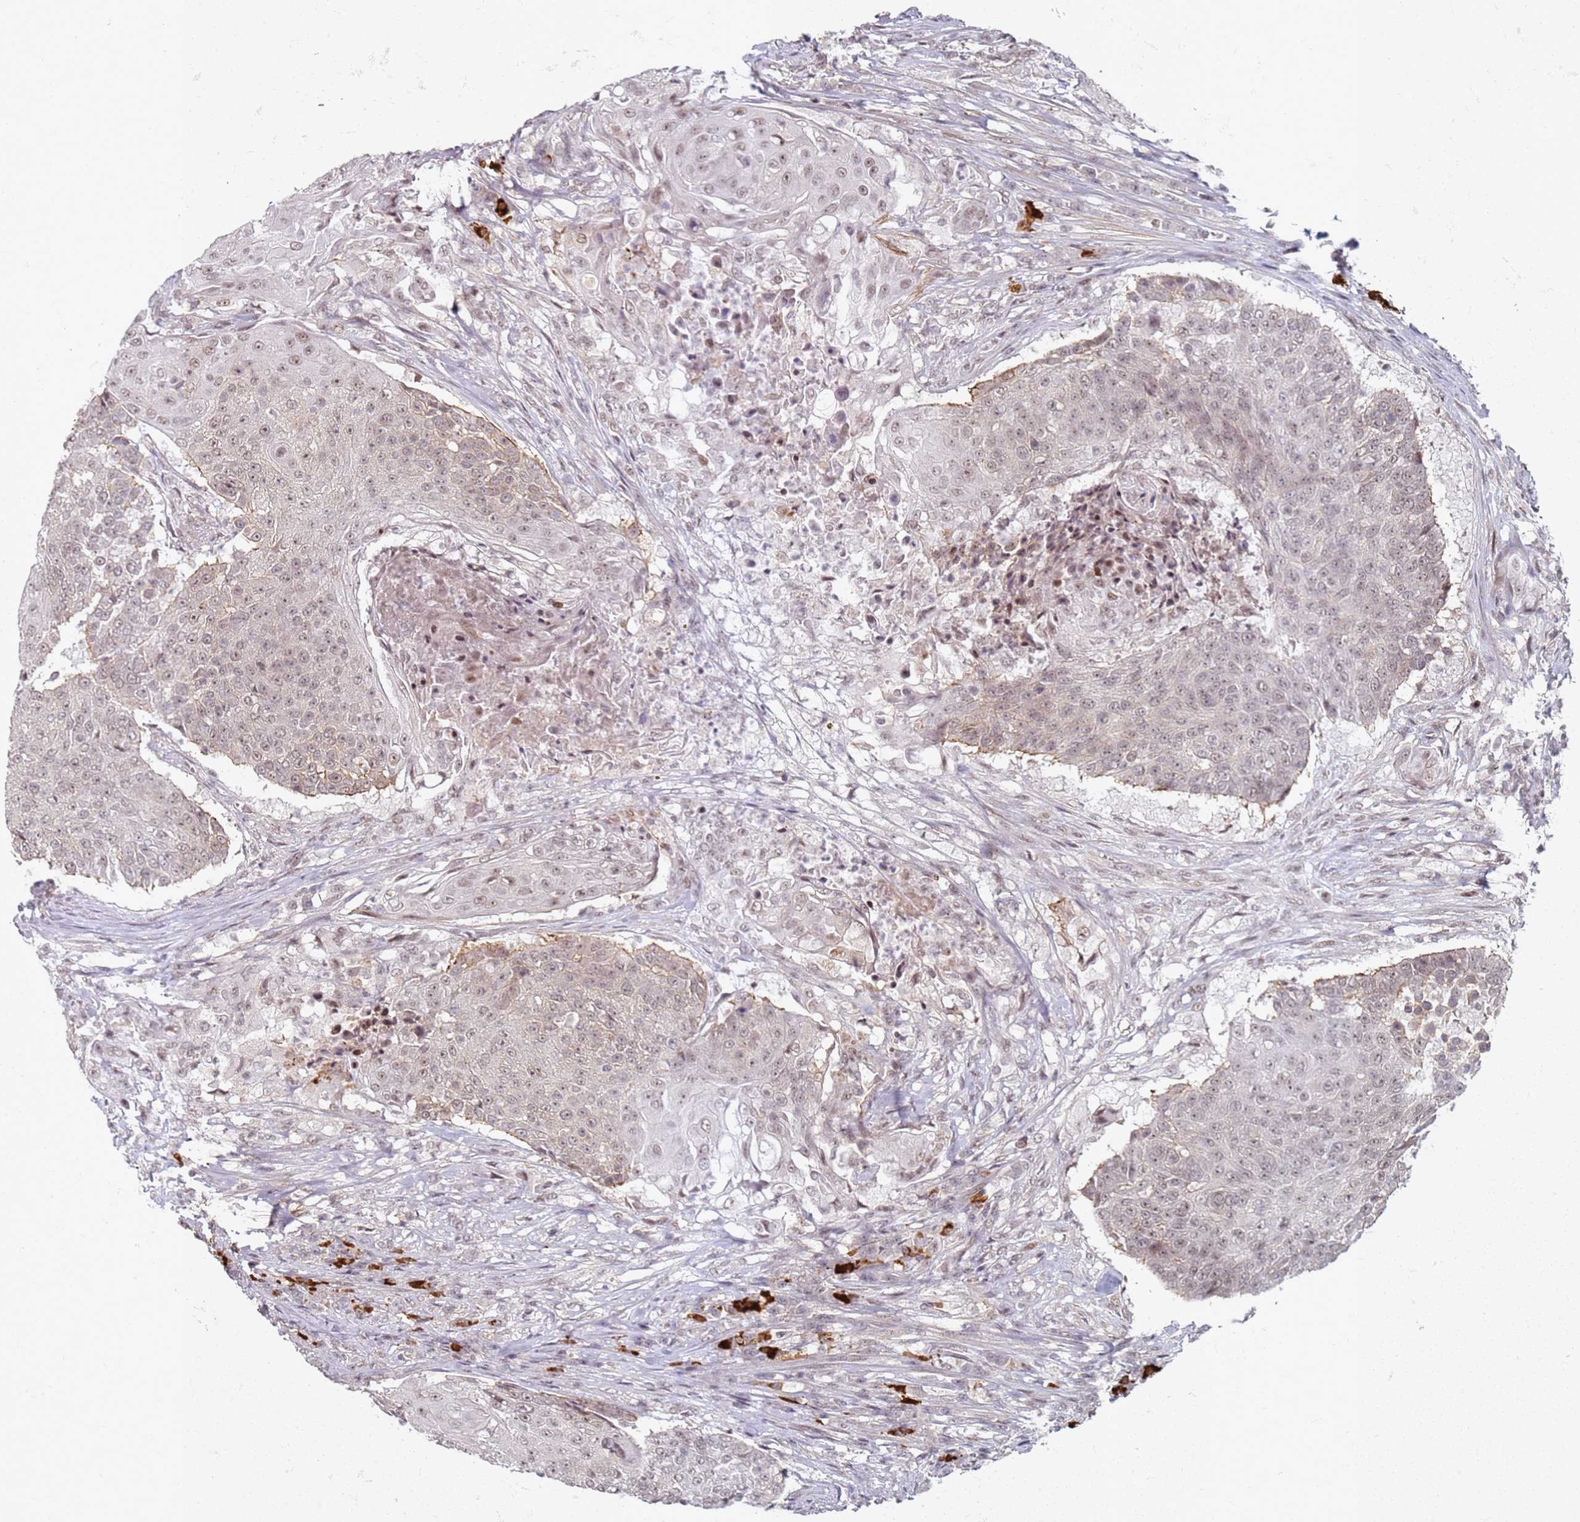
{"staining": {"intensity": "moderate", "quantity": "25%-75%", "location": "nuclear"}, "tissue": "urothelial cancer", "cell_type": "Tumor cells", "image_type": "cancer", "snomed": [{"axis": "morphology", "description": "Urothelial carcinoma, High grade"}, {"axis": "topography", "description": "Urinary bladder"}], "caption": "Moderate nuclear positivity for a protein is seen in approximately 25%-75% of tumor cells of urothelial cancer using immunohistochemistry.", "gene": "ATF6B", "patient": {"sex": "female", "age": 63}}